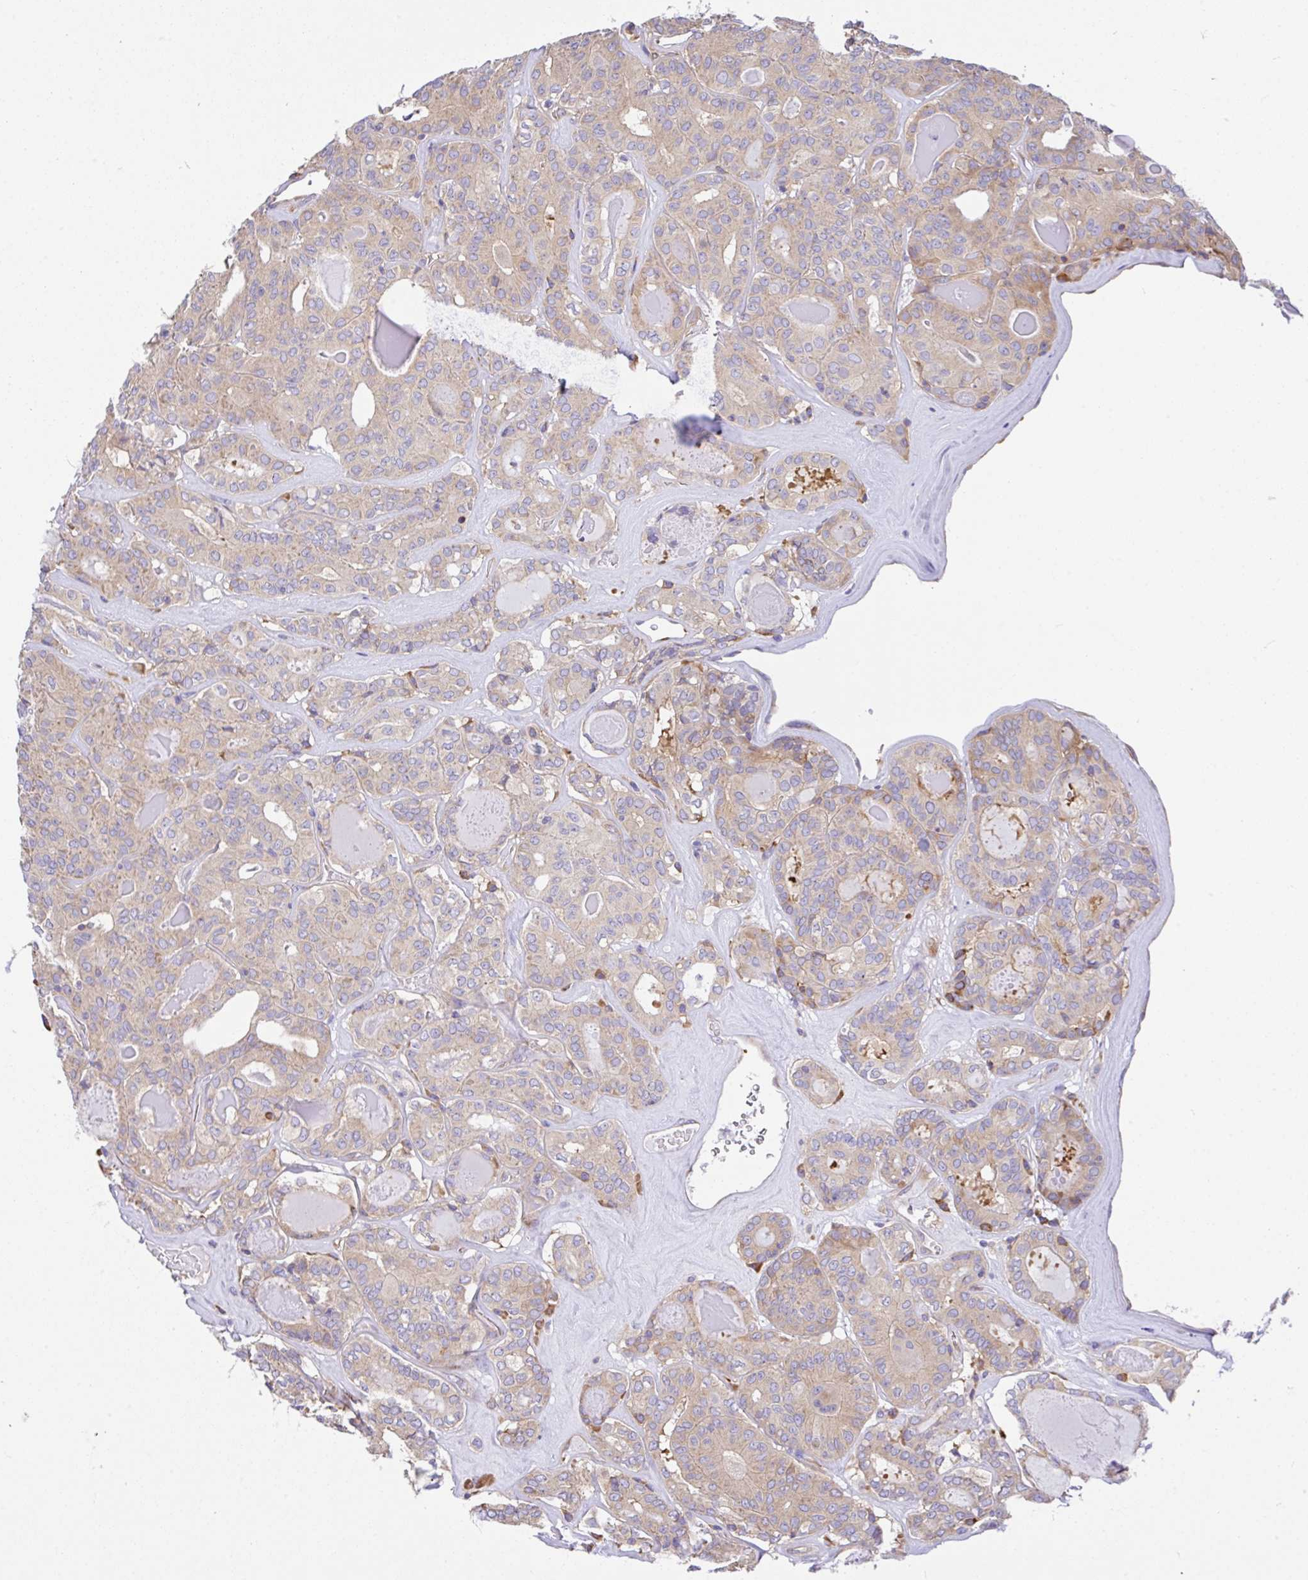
{"staining": {"intensity": "weak", "quantity": "<25%", "location": "cytoplasmic/membranous"}, "tissue": "thyroid cancer", "cell_type": "Tumor cells", "image_type": "cancer", "snomed": [{"axis": "morphology", "description": "Papillary adenocarcinoma, NOS"}, {"axis": "topography", "description": "Thyroid gland"}], "caption": "A micrograph of papillary adenocarcinoma (thyroid) stained for a protein exhibits no brown staining in tumor cells.", "gene": "GFPT2", "patient": {"sex": "female", "age": 72}}